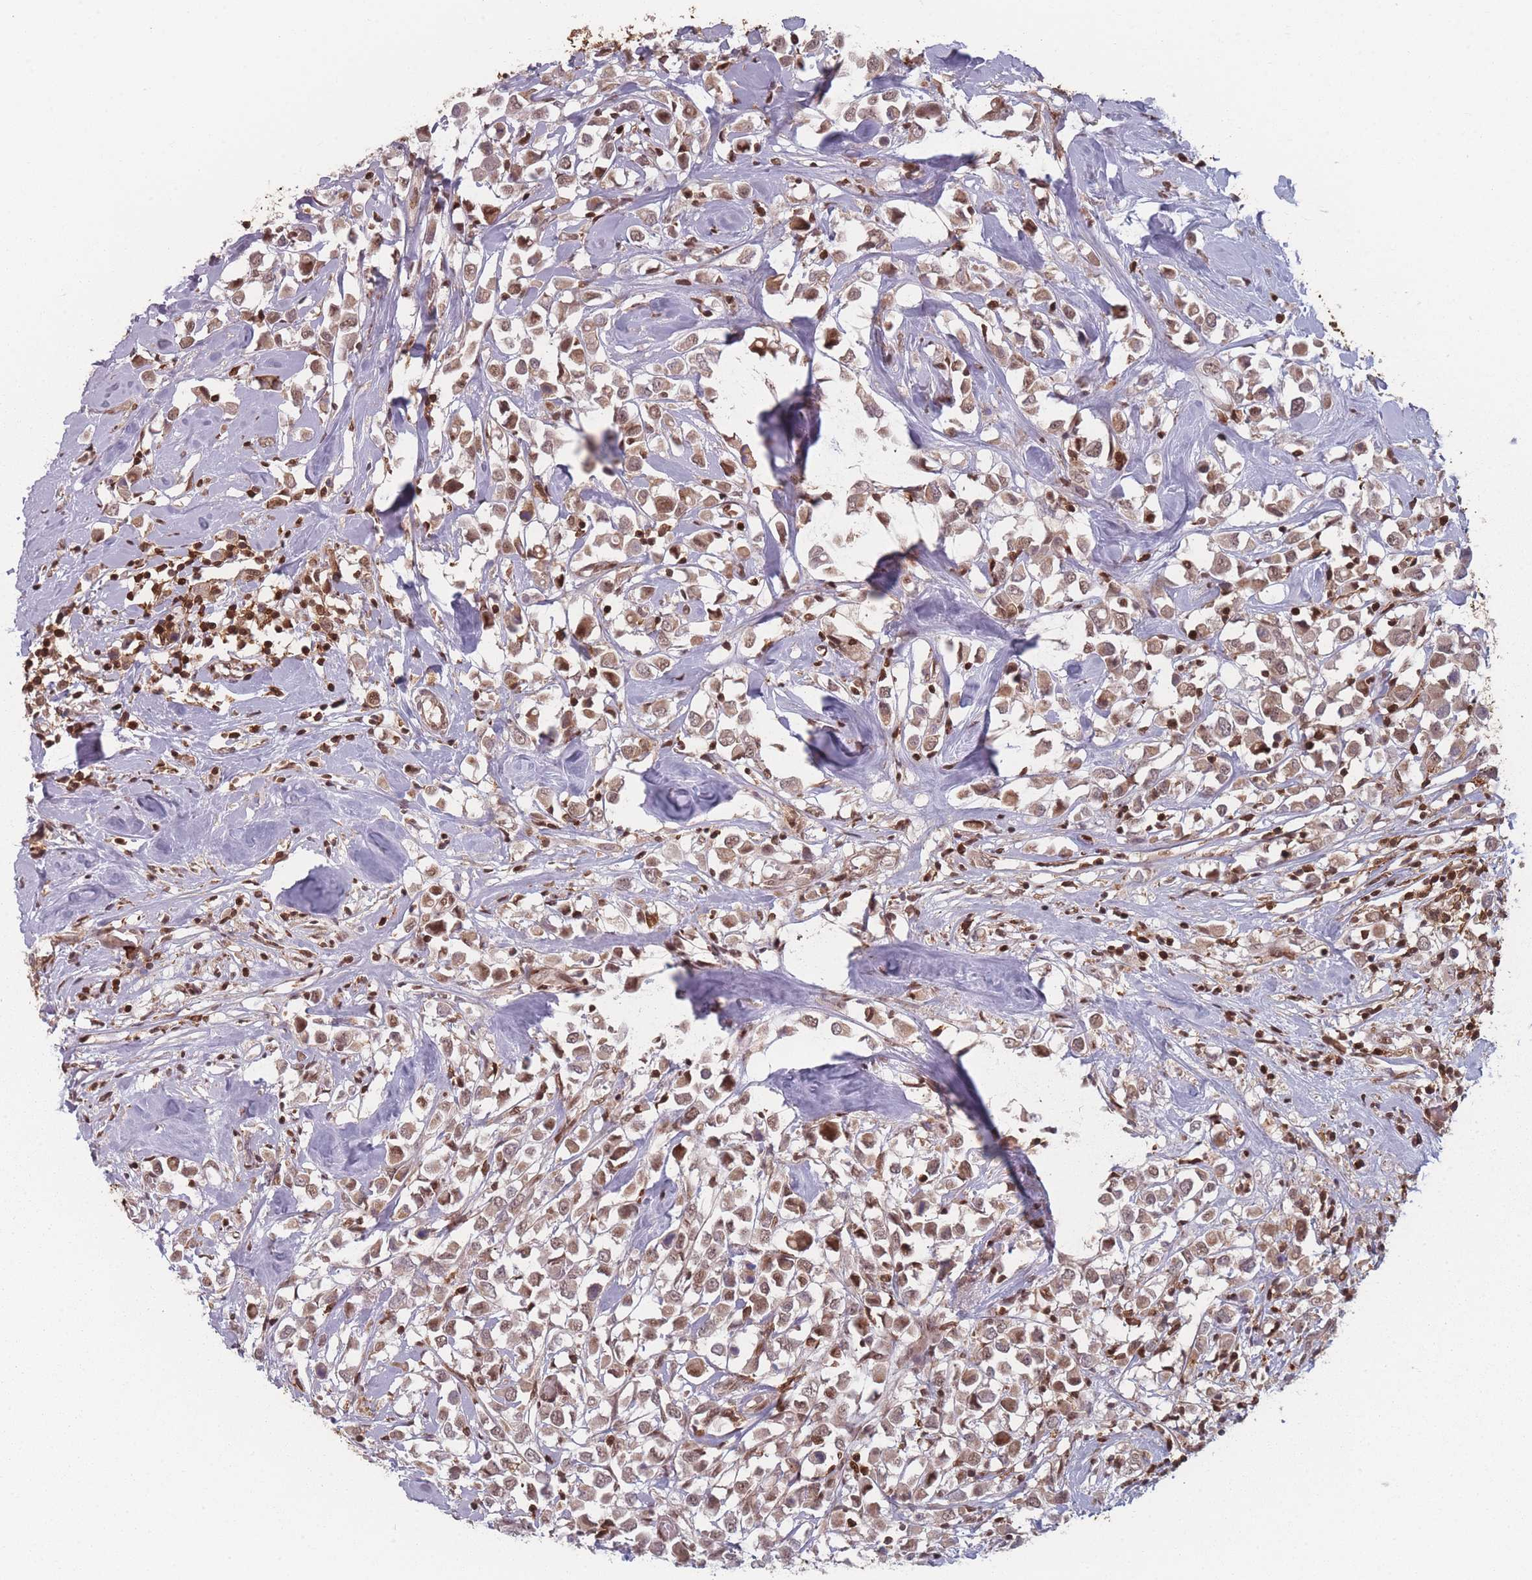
{"staining": {"intensity": "moderate", "quantity": ">75%", "location": "cytoplasmic/membranous,nuclear"}, "tissue": "breast cancer", "cell_type": "Tumor cells", "image_type": "cancer", "snomed": [{"axis": "morphology", "description": "Duct carcinoma"}, {"axis": "topography", "description": "Breast"}], "caption": "Invasive ductal carcinoma (breast) stained with DAB (3,3'-diaminobenzidine) immunohistochemistry displays medium levels of moderate cytoplasmic/membranous and nuclear staining in about >75% of tumor cells. (DAB (3,3'-diaminobenzidine) IHC with brightfield microscopy, high magnification).", "gene": "WDR55", "patient": {"sex": "female", "age": 61}}